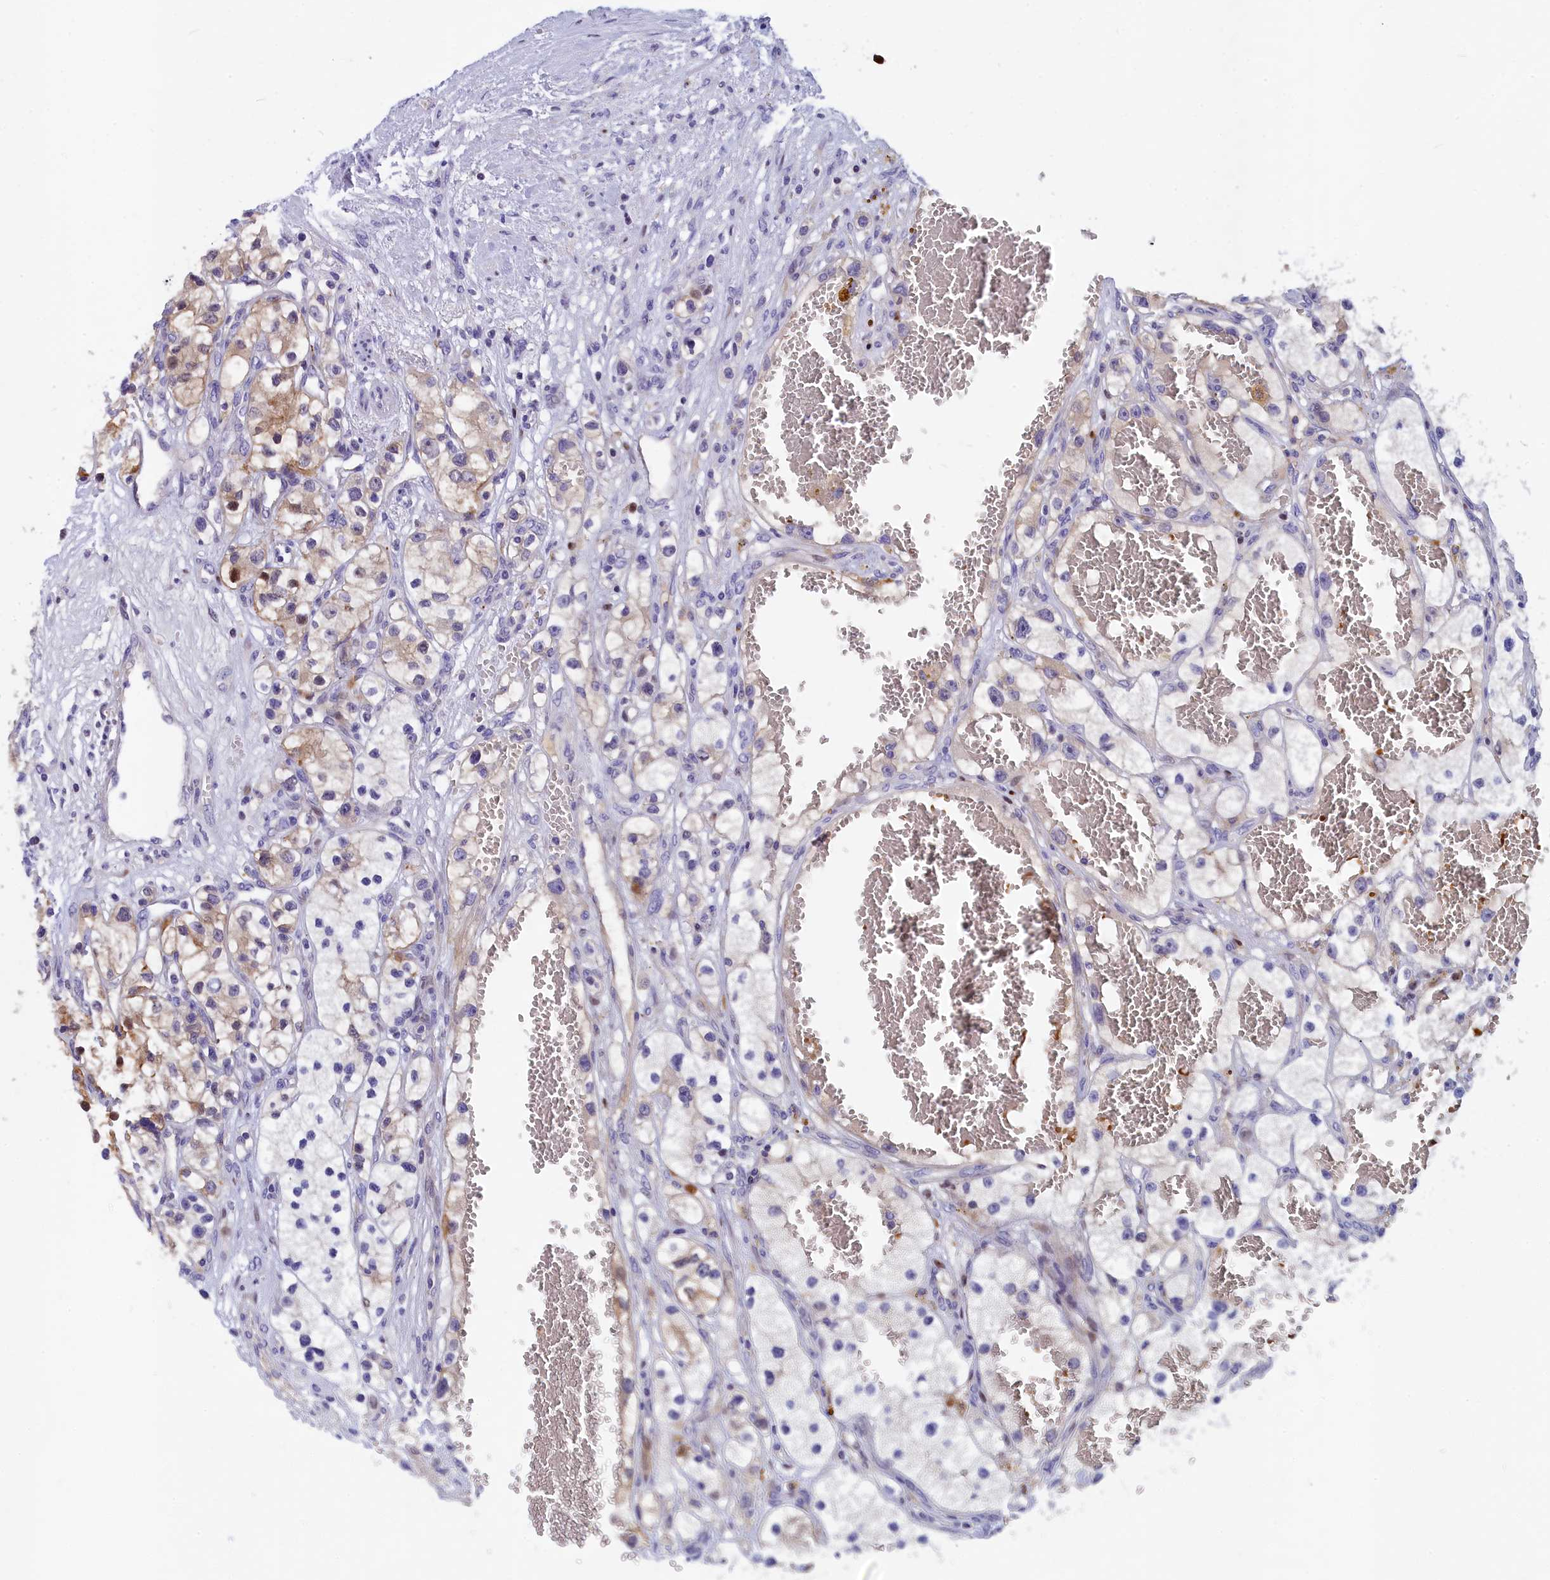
{"staining": {"intensity": "moderate", "quantity": "<25%", "location": "cytoplasmic/membranous"}, "tissue": "renal cancer", "cell_type": "Tumor cells", "image_type": "cancer", "snomed": [{"axis": "morphology", "description": "Adenocarcinoma, NOS"}, {"axis": "topography", "description": "Kidney"}], "caption": "The immunohistochemical stain shows moderate cytoplasmic/membranous expression in tumor cells of adenocarcinoma (renal) tissue. The staining was performed using DAB (3,3'-diaminobenzidine) to visualize the protein expression in brown, while the nuclei were stained in blue with hematoxylin (Magnification: 20x).", "gene": "NKPD1", "patient": {"sex": "female", "age": 57}}